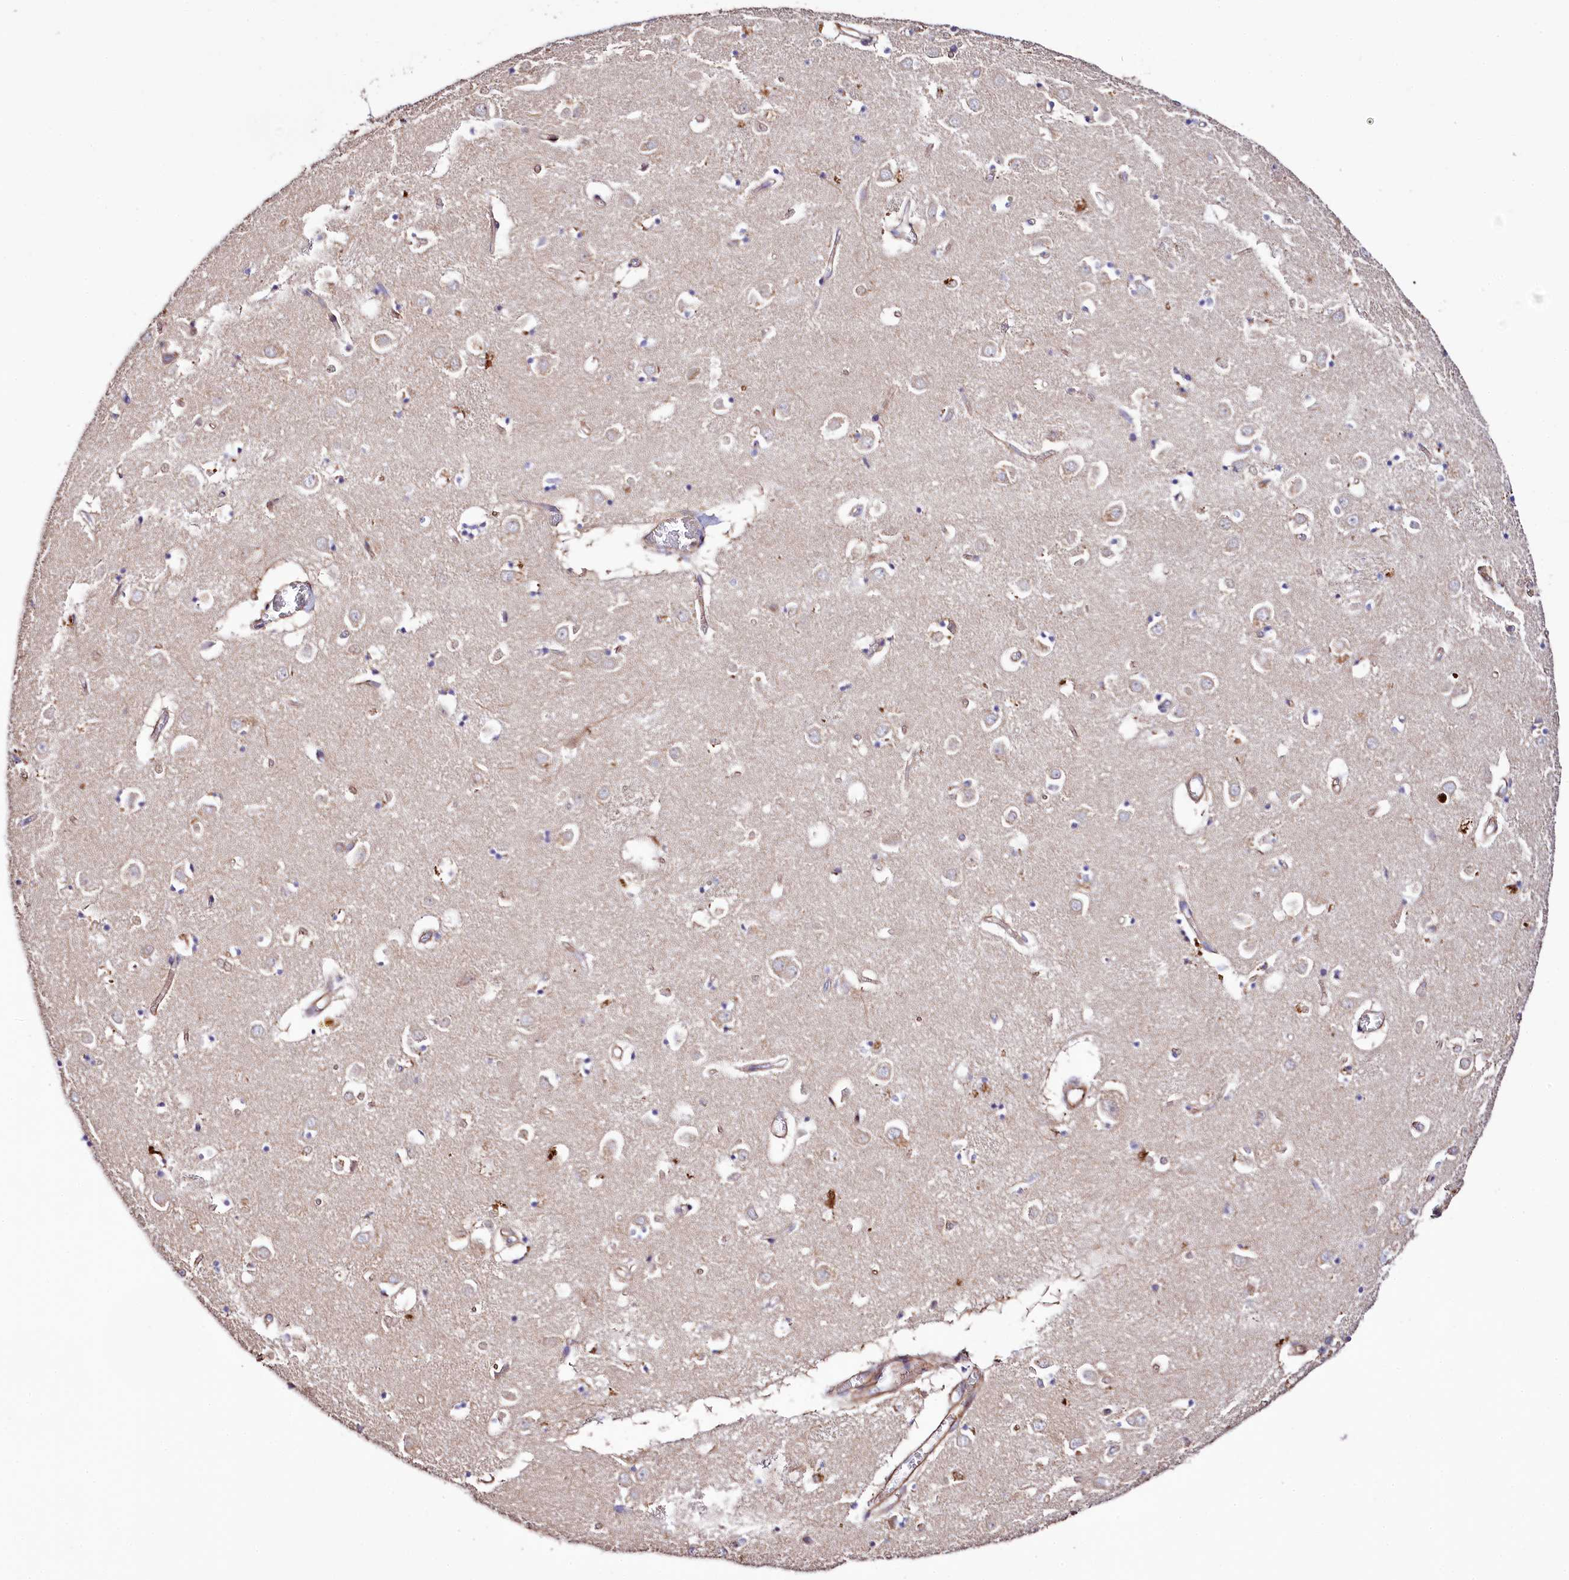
{"staining": {"intensity": "negative", "quantity": "none", "location": "none"}, "tissue": "caudate", "cell_type": "Glial cells", "image_type": "normal", "snomed": [{"axis": "morphology", "description": "Normal tissue, NOS"}, {"axis": "topography", "description": "Lateral ventricle wall"}], "caption": "Immunohistochemistry photomicrograph of benign human caudate stained for a protein (brown), which exhibits no expression in glial cells. The staining is performed using DAB brown chromogen with nuclei counter-stained in using hematoxylin.", "gene": "TTC12", "patient": {"sex": "male", "age": 70}}